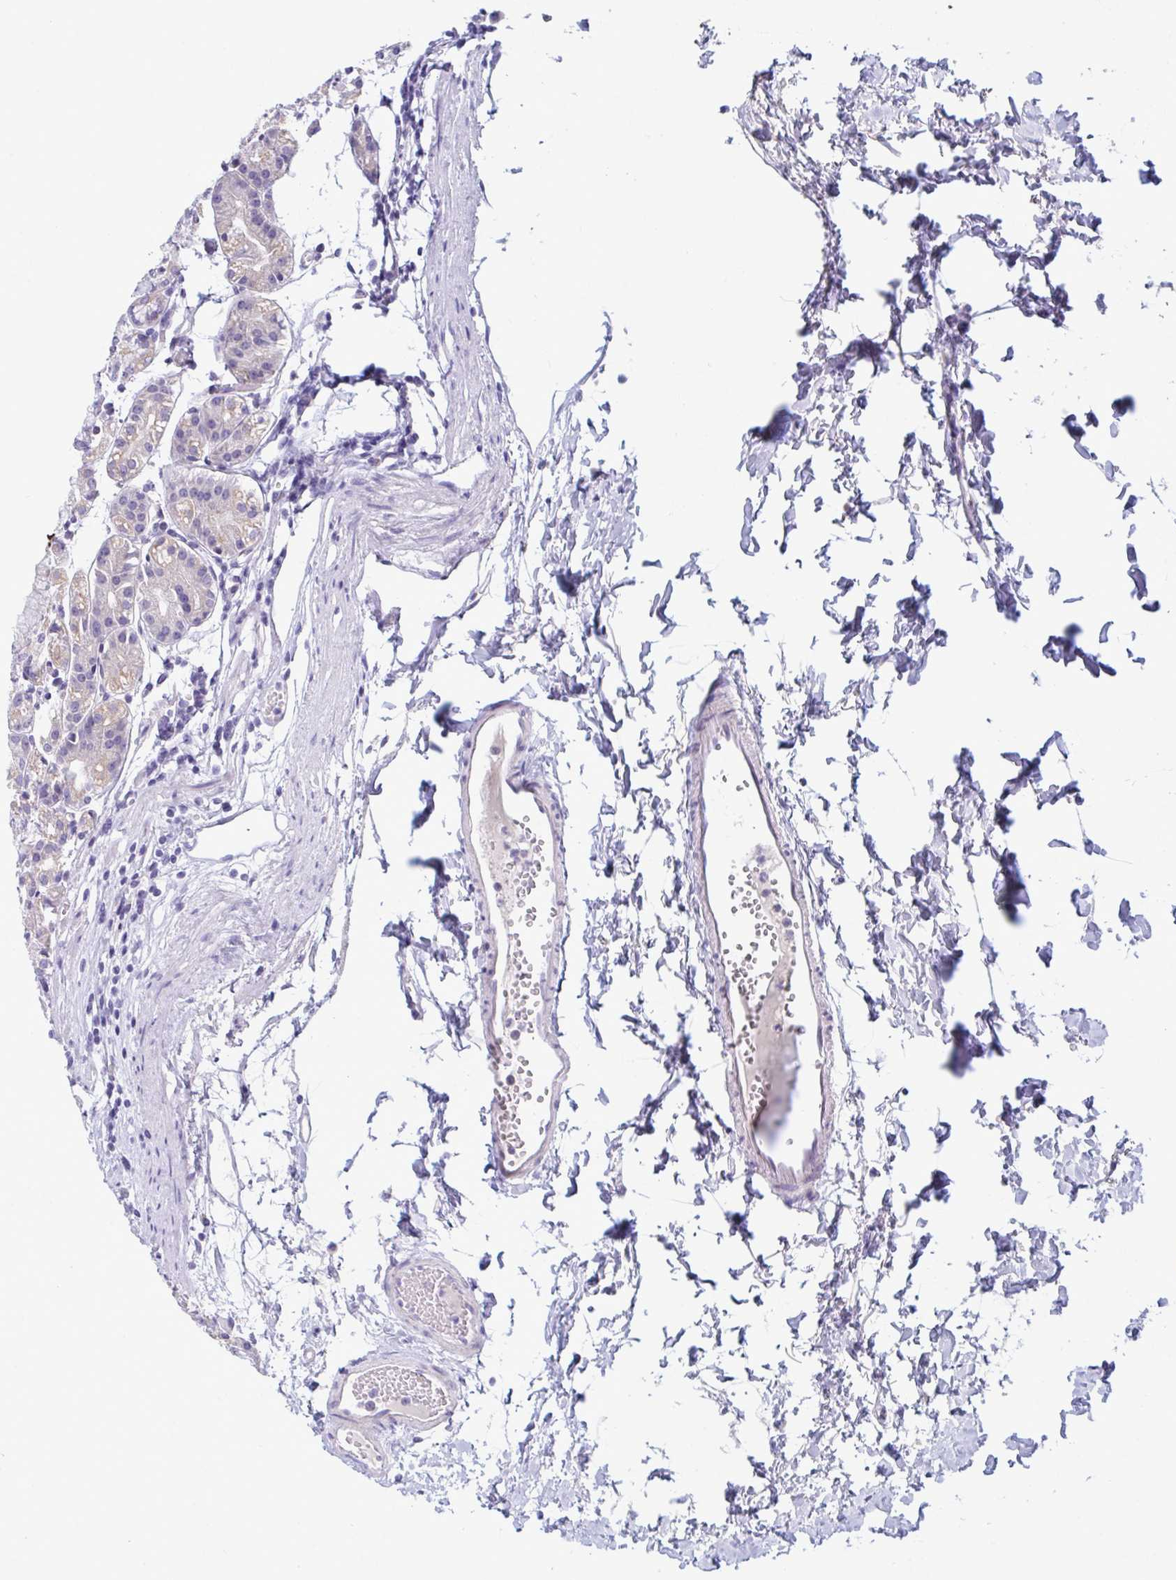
{"staining": {"intensity": "weak", "quantity": "<25%", "location": "cytoplasmic/membranous"}, "tissue": "stomach", "cell_type": "Glandular cells", "image_type": "normal", "snomed": [{"axis": "morphology", "description": "Normal tissue, NOS"}, {"axis": "topography", "description": "Stomach"}], "caption": "DAB (3,3'-diaminobenzidine) immunohistochemical staining of unremarkable stomach demonstrates no significant expression in glandular cells. Nuclei are stained in blue.", "gene": "NAA30", "patient": {"sex": "female", "age": 57}}